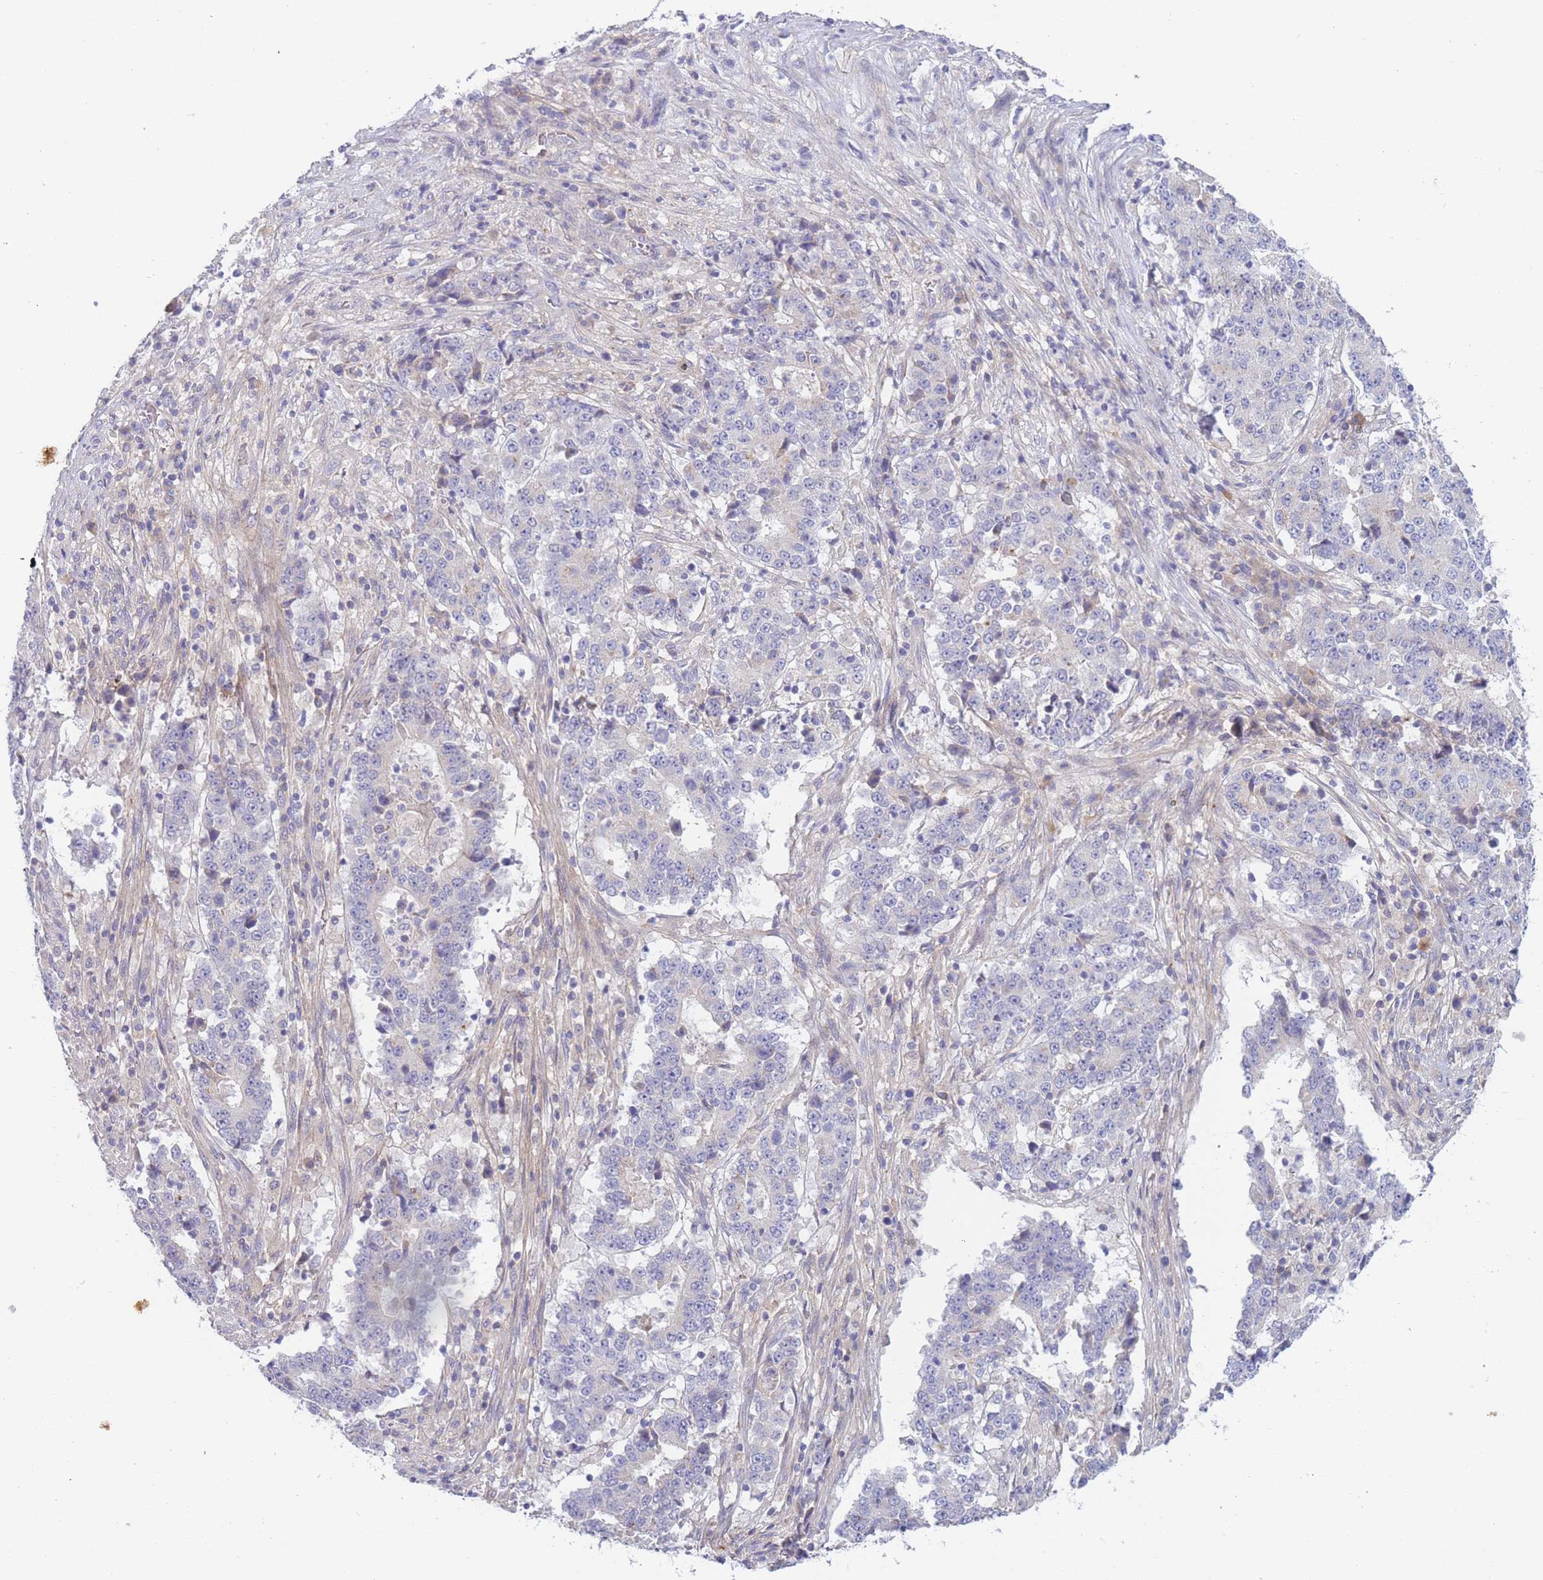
{"staining": {"intensity": "negative", "quantity": "none", "location": "none"}, "tissue": "stomach cancer", "cell_type": "Tumor cells", "image_type": "cancer", "snomed": [{"axis": "morphology", "description": "Adenocarcinoma, NOS"}, {"axis": "topography", "description": "Stomach"}], "caption": "Stomach adenocarcinoma stained for a protein using immunohistochemistry demonstrates no positivity tumor cells.", "gene": "WDR93", "patient": {"sex": "male", "age": 59}}